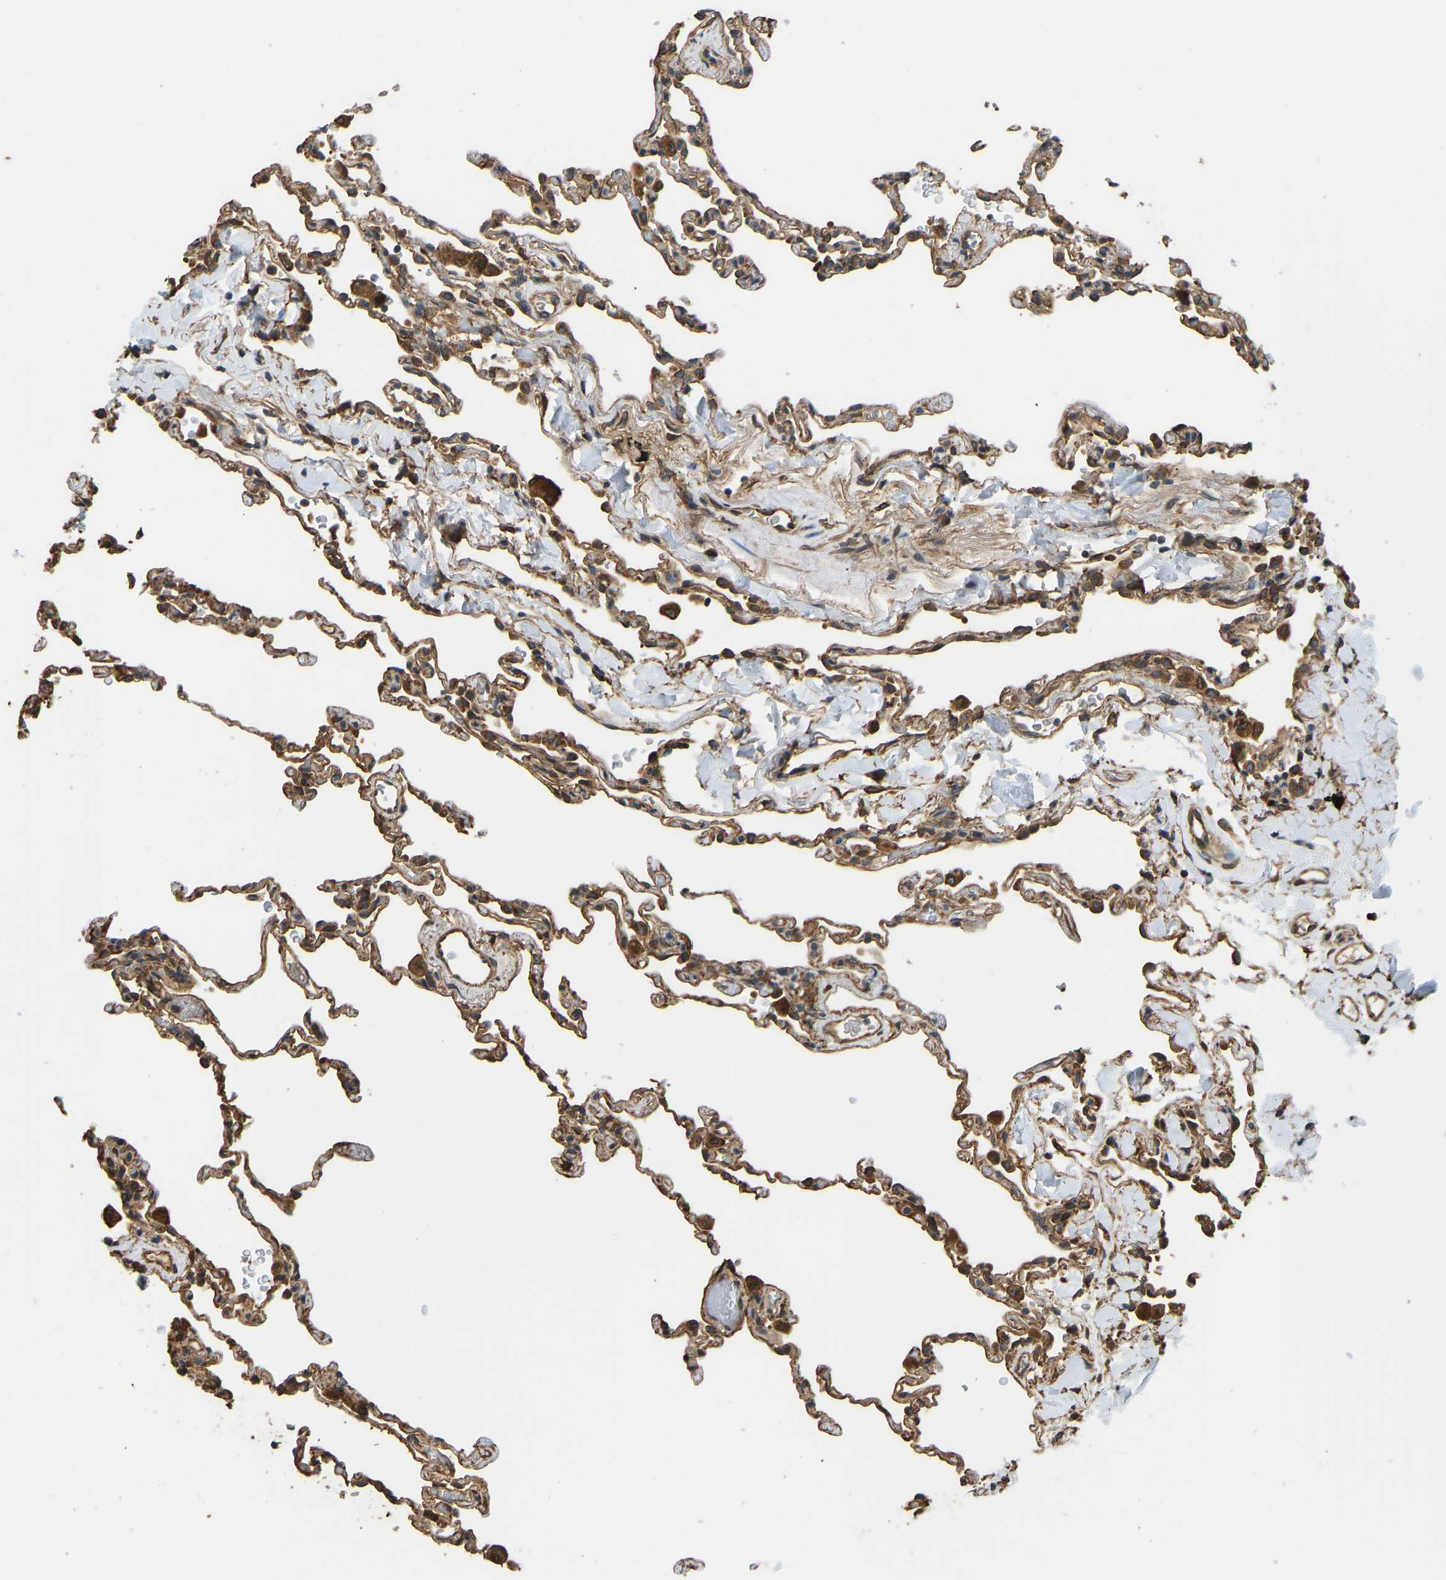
{"staining": {"intensity": "moderate", "quantity": "25%-75%", "location": "cytoplasmic/membranous"}, "tissue": "lung", "cell_type": "Alveolar cells", "image_type": "normal", "snomed": [{"axis": "morphology", "description": "Normal tissue, NOS"}, {"axis": "topography", "description": "Lung"}], "caption": "Immunohistochemistry (IHC) photomicrograph of normal human lung stained for a protein (brown), which displays medium levels of moderate cytoplasmic/membranous expression in about 25%-75% of alveolar cells.", "gene": "OS9", "patient": {"sex": "male", "age": 59}}